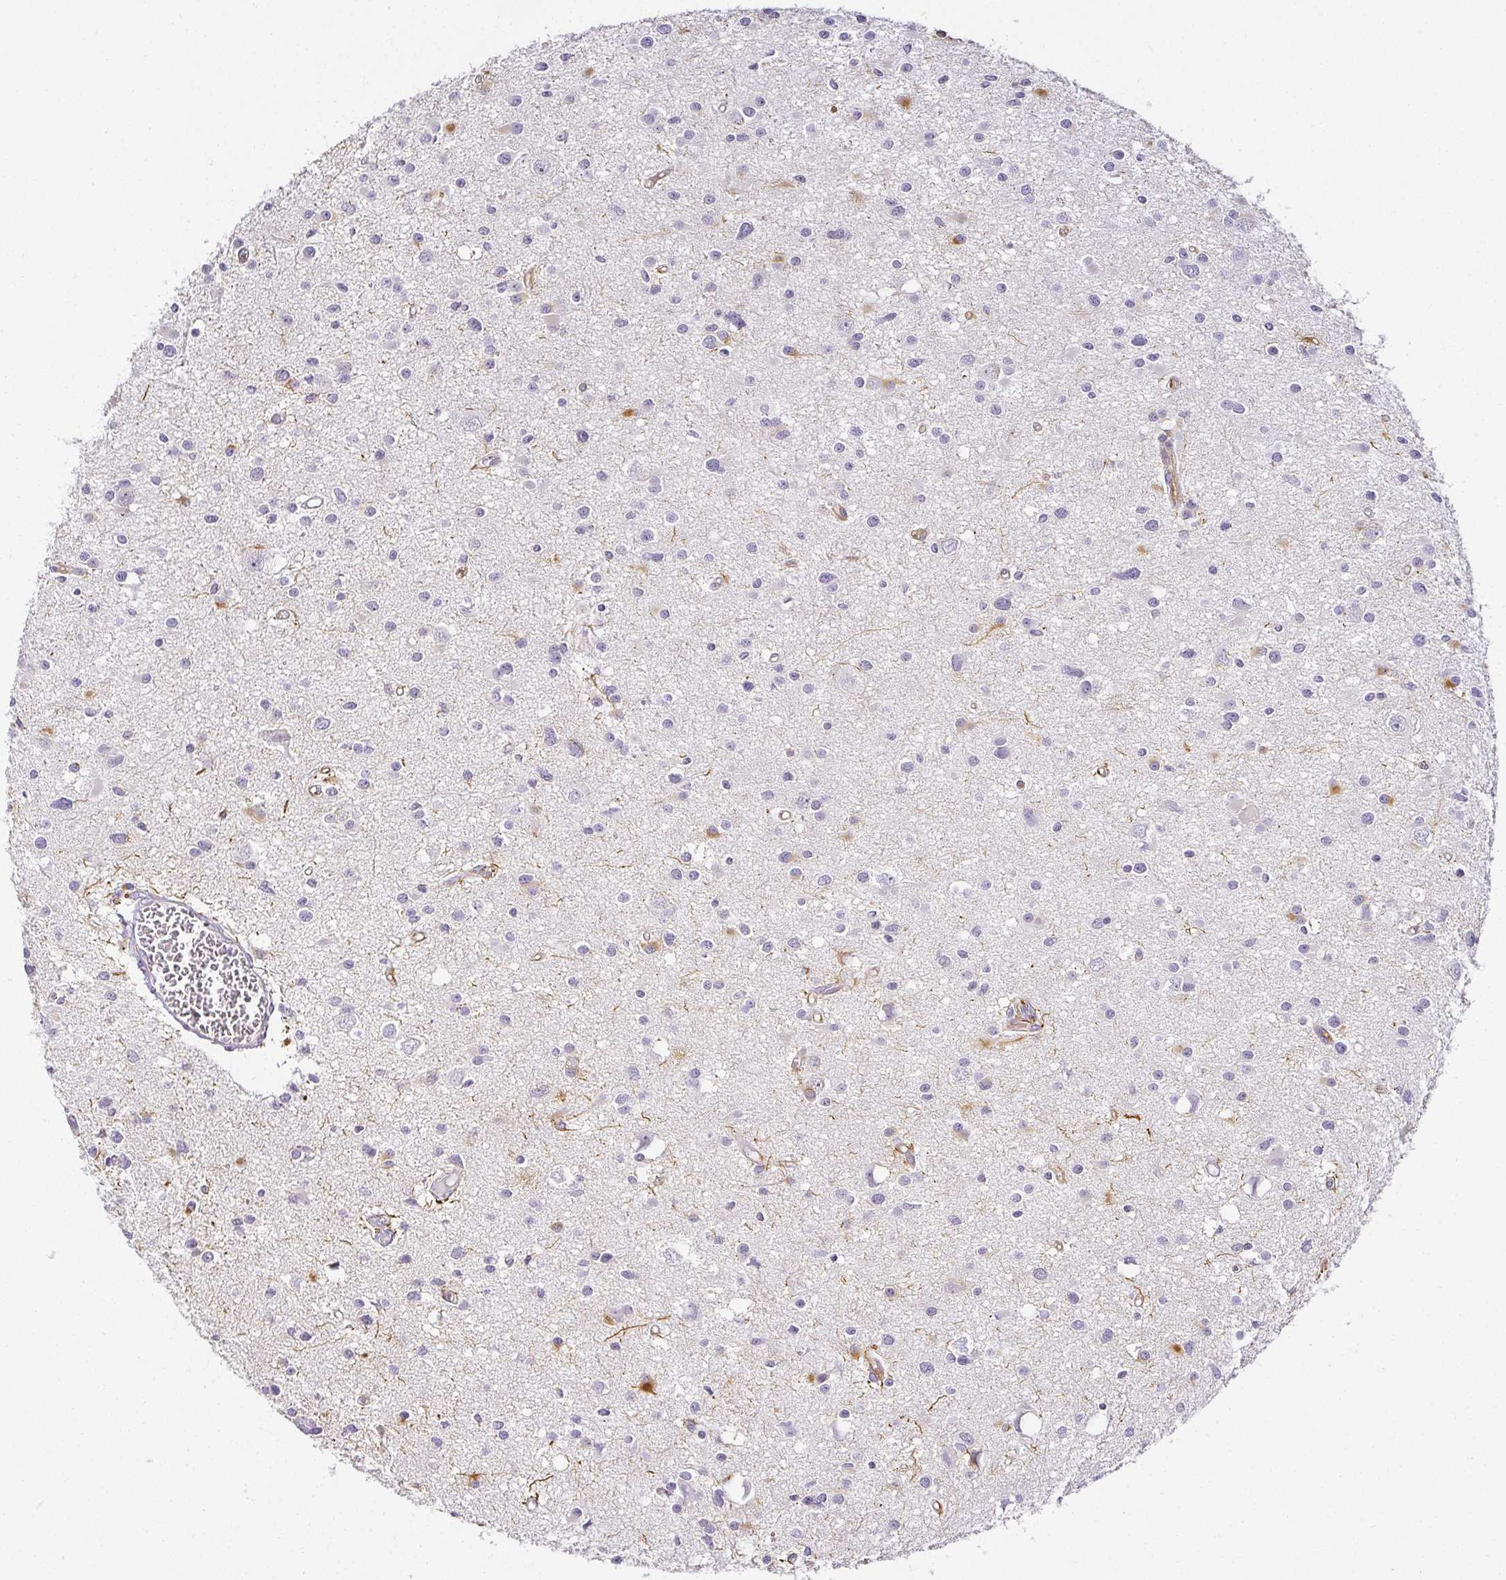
{"staining": {"intensity": "negative", "quantity": "none", "location": "none"}, "tissue": "glioma", "cell_type": "Tumor cells", "image_type": "cancer", "snomed": [{"axis": "morphology", "description": "Glioma, malignant, High grade"}, {"axis": "topography", "description": "Brain"}], "caption": "IHC of glioma displays no expression in tumor cells.", "gene": "ACAN", "patient": {"sex": "male", "age": 54}}